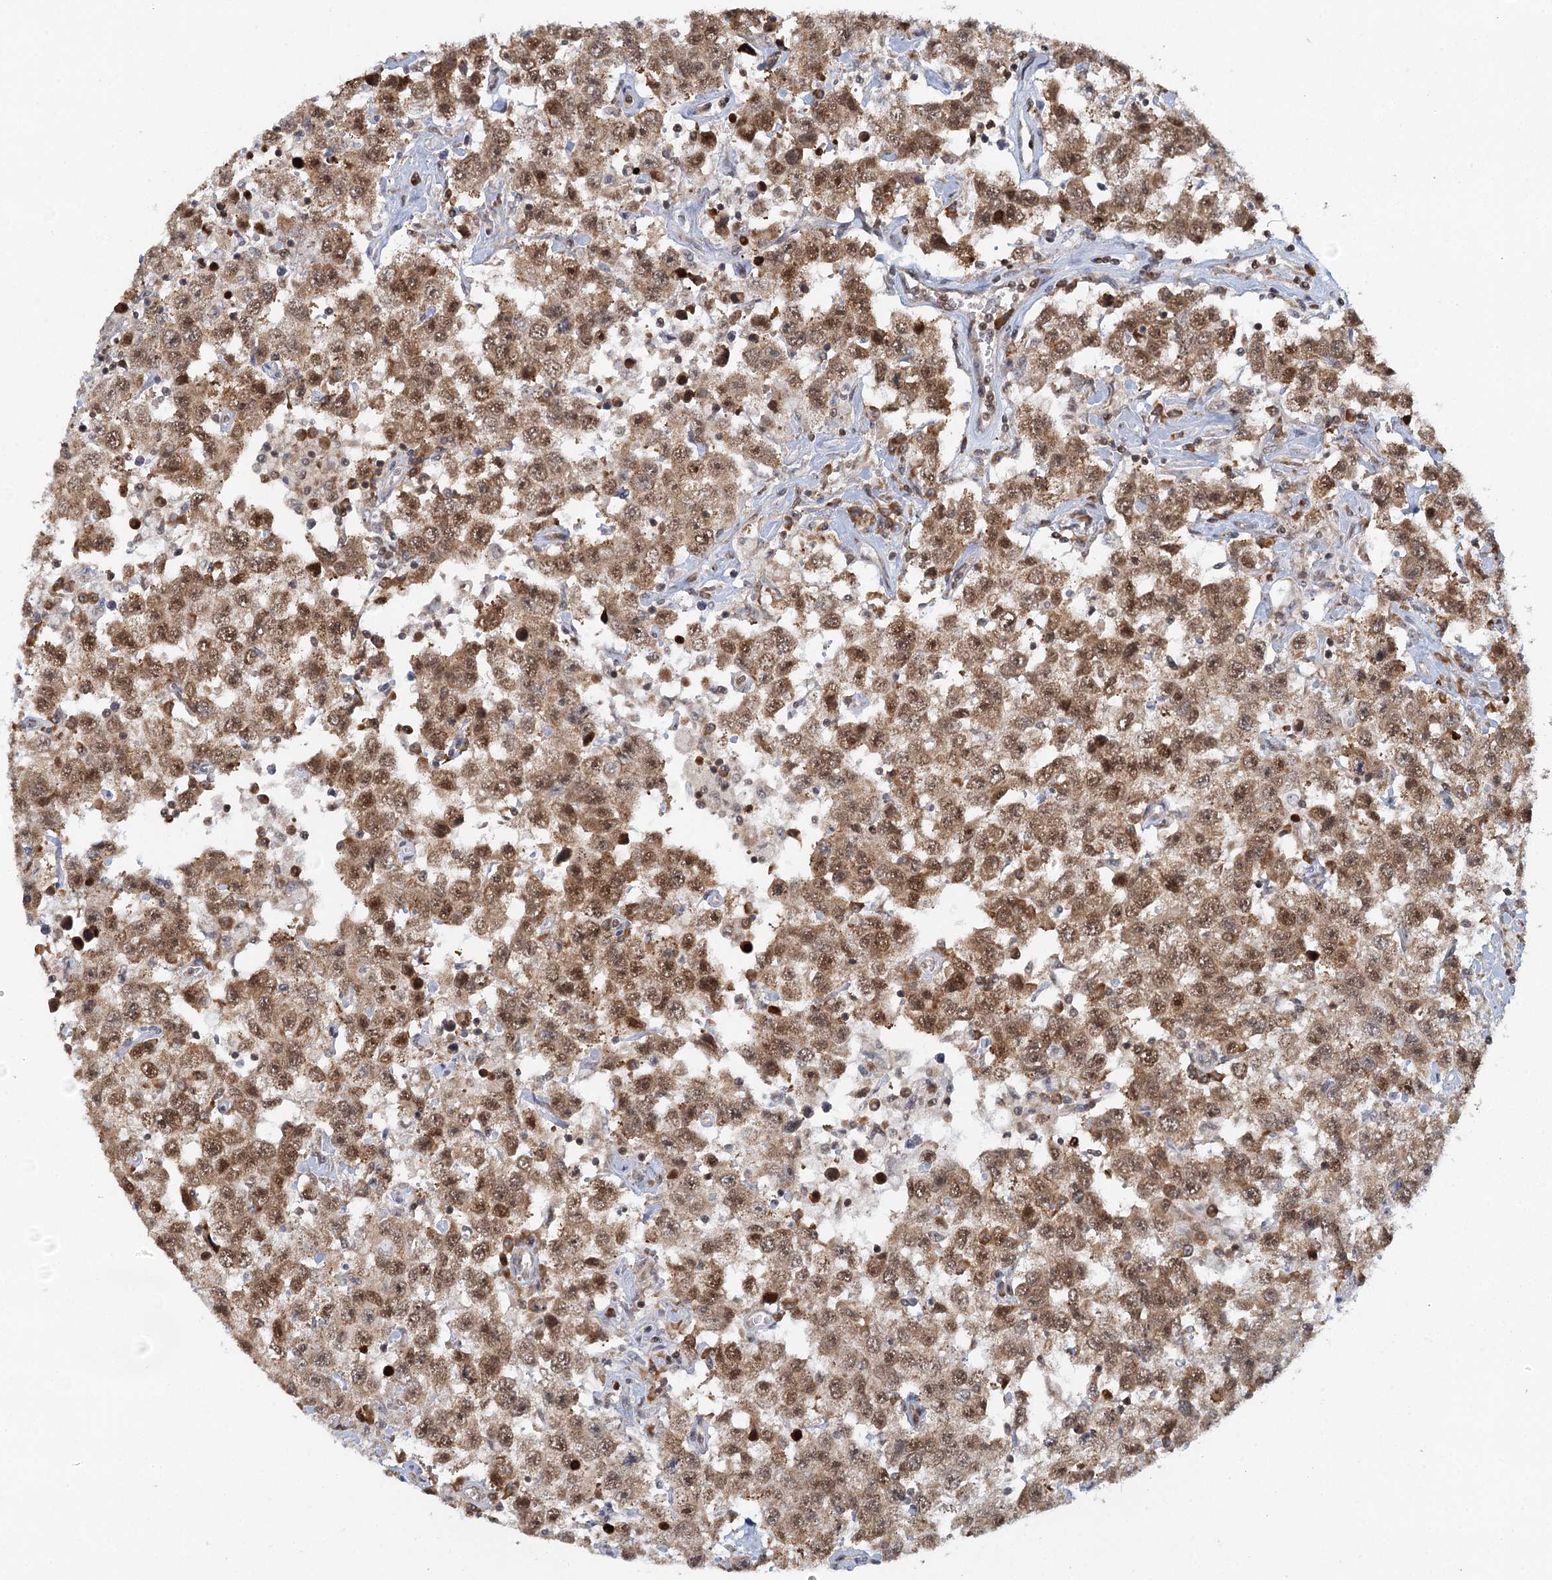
{"staining": {"intensity": "strong", "quantity": ">75%", "location": "nuclear"}, "tissue": "testis cancer", "cell_type": "Tumor cells", "image_type": "cancer", "snomed": [{"axis": "morphology", "description": "Seminoma, NOS"}, {"axis": "topography", "description": "Testis"}], "caption": "Strong nuclear protein positivity is present in approximately >75% of tumor cells in testis cancer.", "gene": "GPATCH11", "patient": {"sex": "male", "age": 41}}